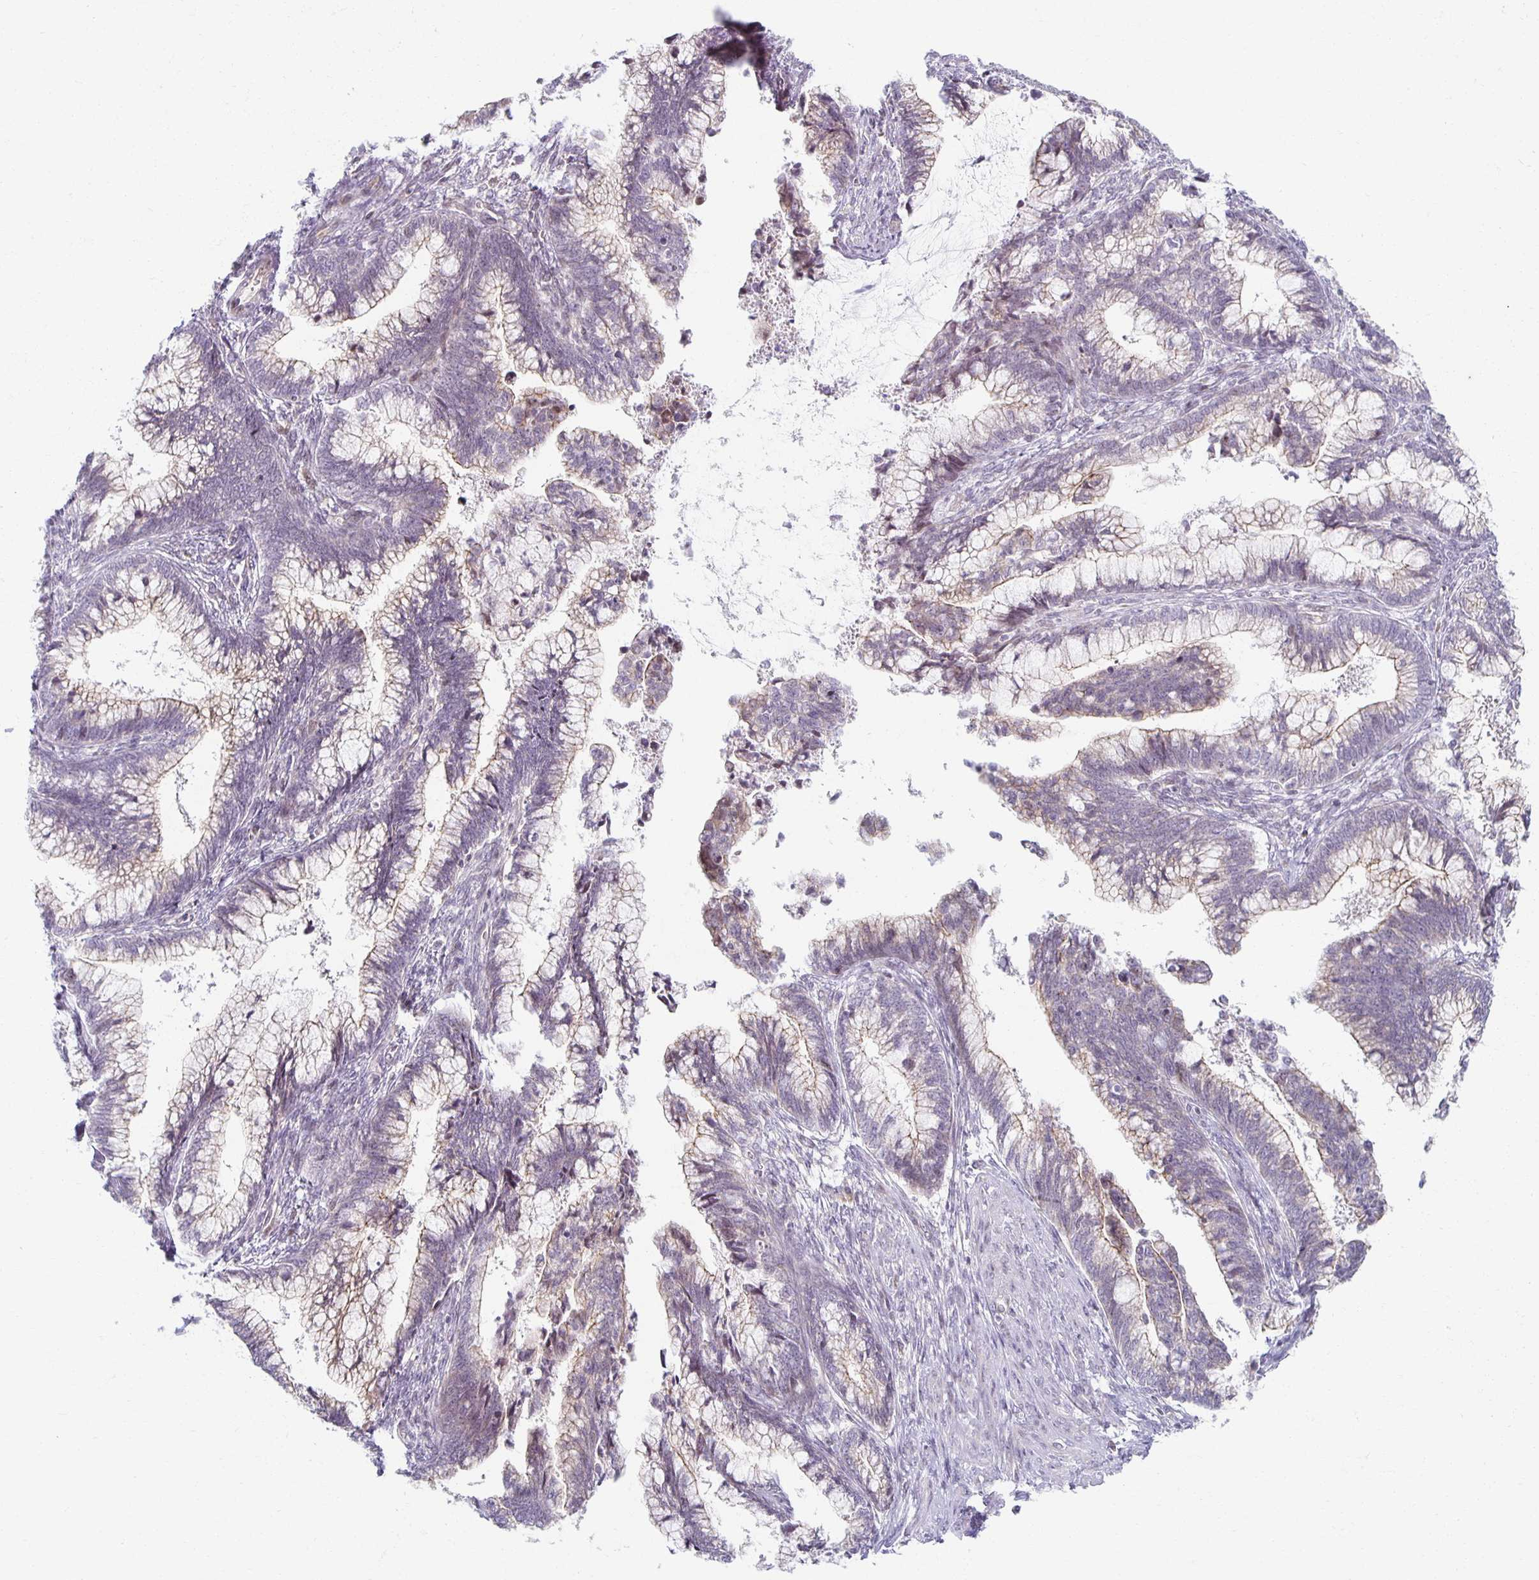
{"staining": {"intensity": "weak", "quantity": "25%-75%", "location": "cytoplasmic/membranous"}, "tissue": "cervical cancer", "cell_type": "Tumor cells", "image_type": "cancer", "snomed": [{"axis": "morphology", "description": "Adenocarcinoma, NOS"}, {"axis": "topography", "description": "Cervix"}], "caption": "Human cervical cancer stained for a protein (brown) exhibits weak cytoplasmic/membranous positive staining in about 25%-75% of tumor cells.", "gene": "HCFC1R1", "patient": {"sex": "female", "age": 44}}